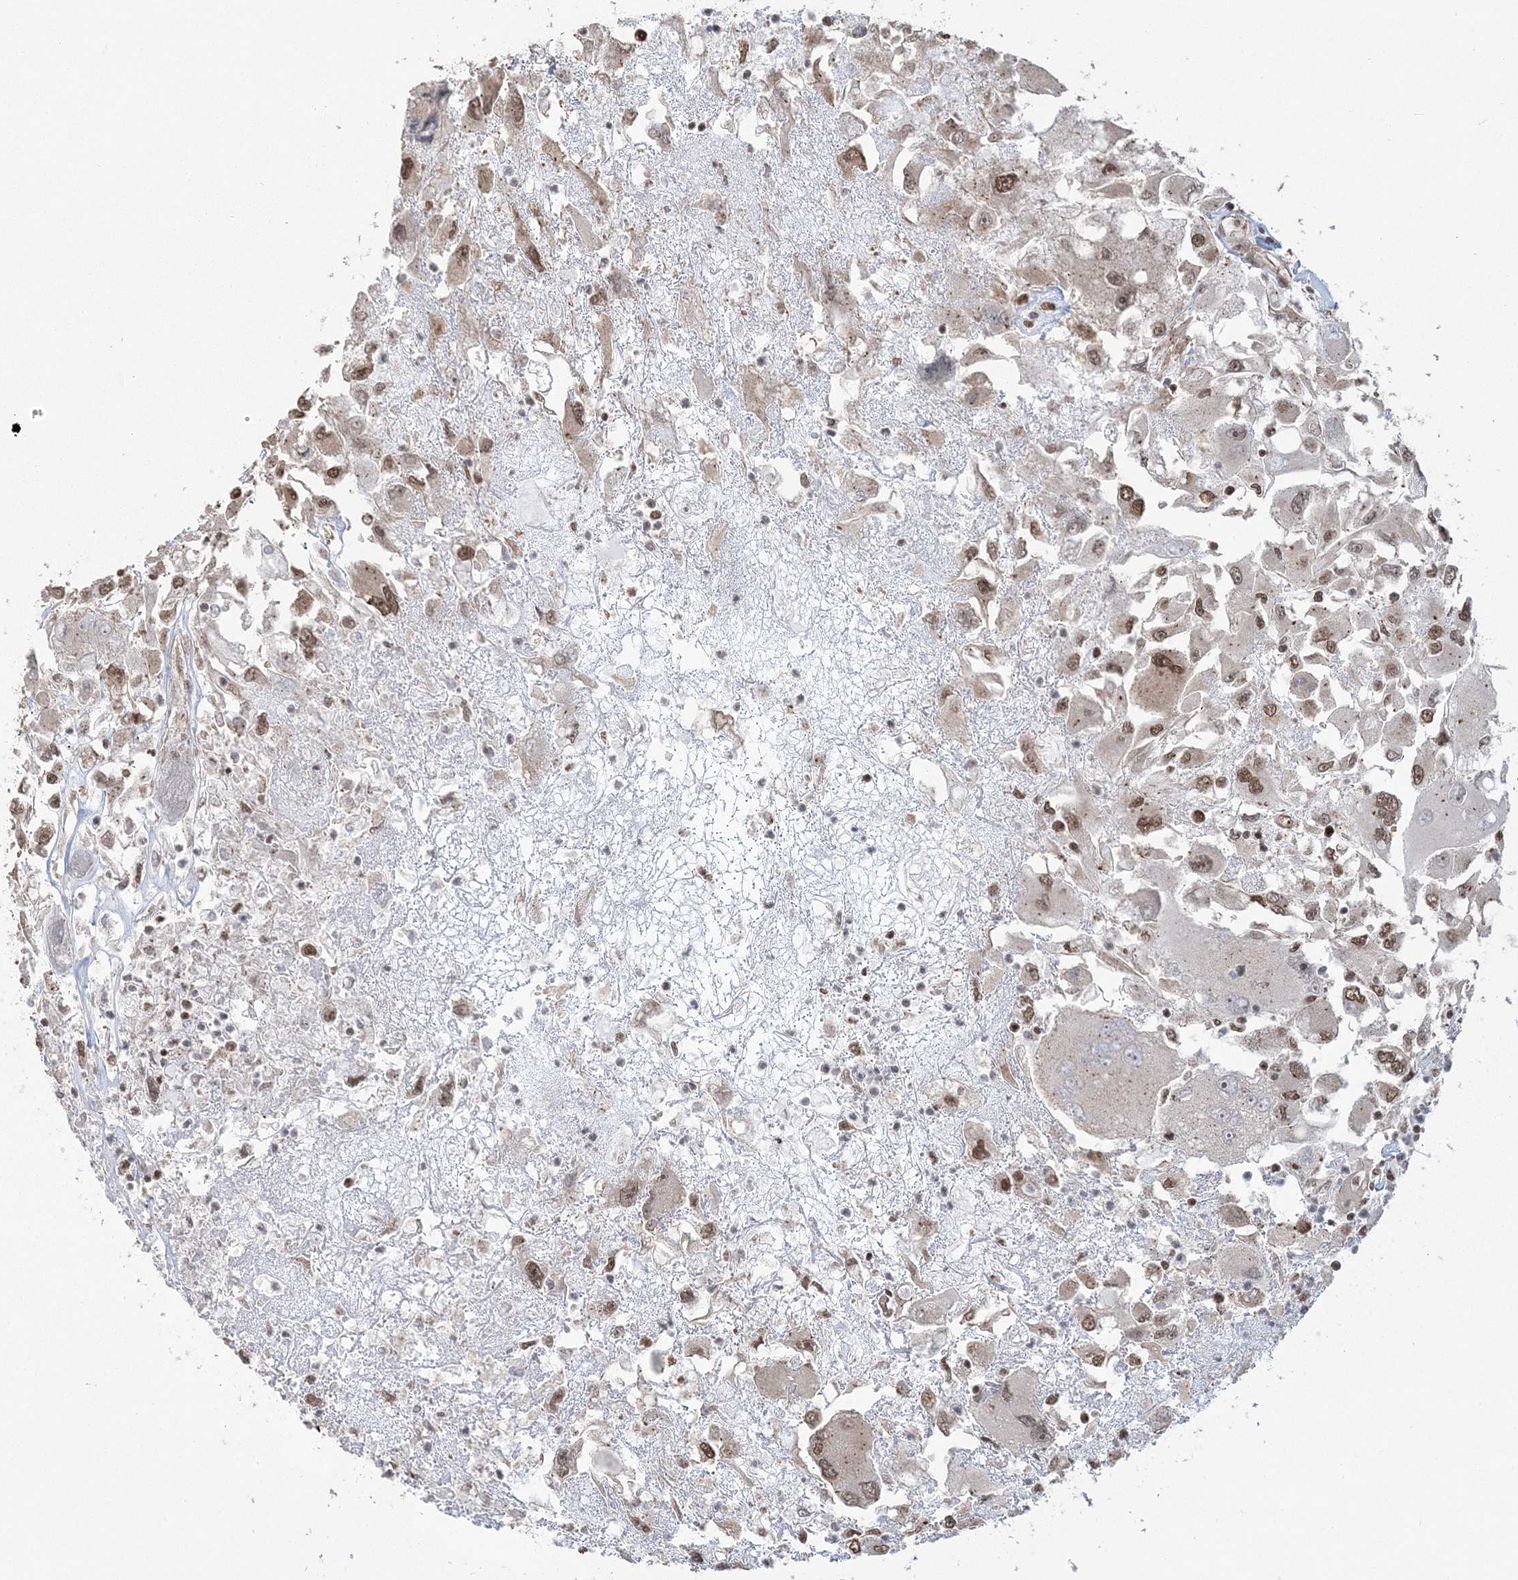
{"staining": {"intensity": "moderate", "quantity": "25%-75%", "location": "nuclear"}, "tissue": "renal cancer", "cell_type": "Tumor cells", "image_type": "cancer", "snomed": [{"axis": "morphology", "description": "Adenocarcinoma, NOS"}, {"axis": "topography", "description": "Kidney"}], "caption": "The photomicrograph shows immunohistochemical staining of renal adenocarcinoma. There is moderate nuclear positivity is present in about 25%-75% of tumor cells.", "gene": "ZNF839", "patient": {"sex": "female", "age": 52}}